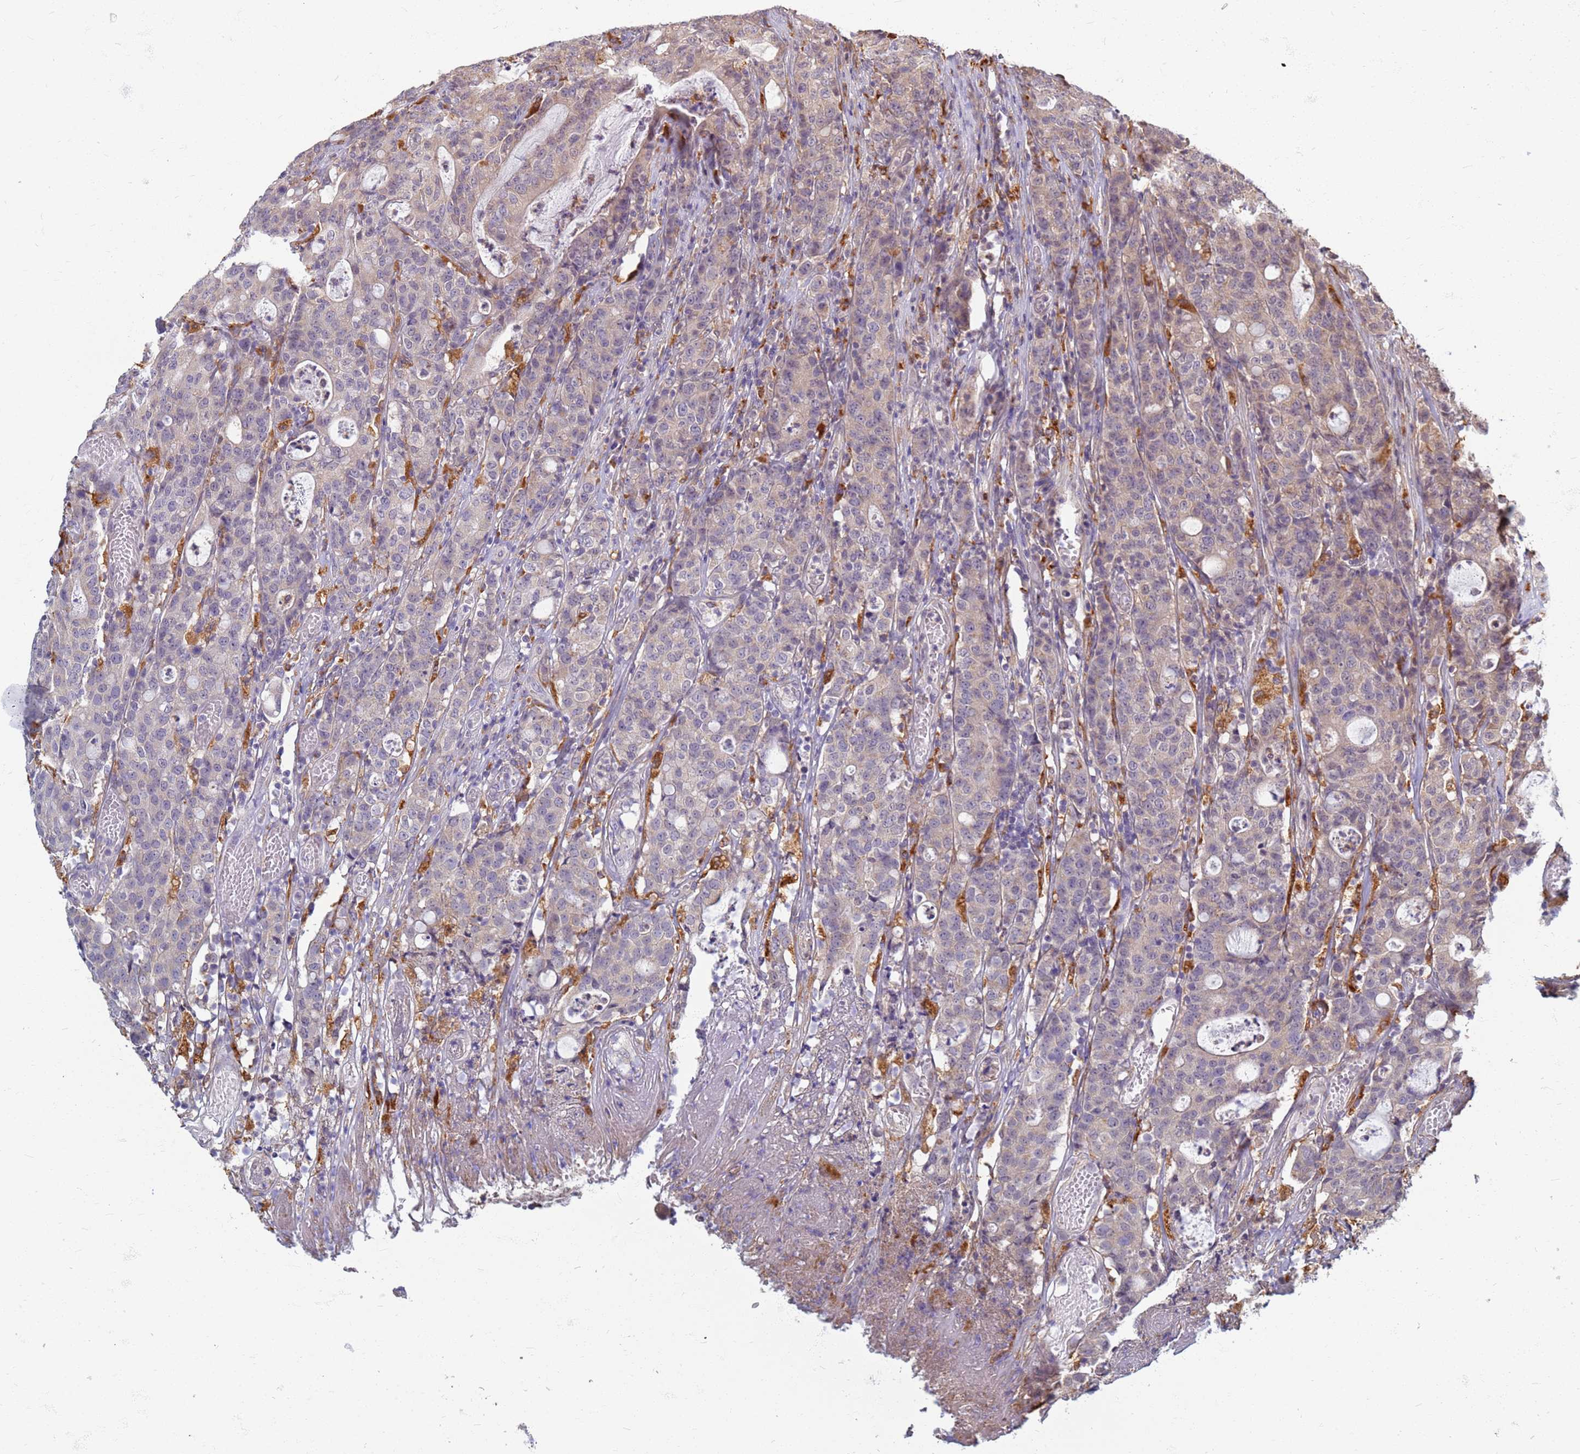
{"staining": {"intensity": "weak", "quantity": "25%-75%", "location": "cytoplasmic/membranous"}, "tissue": "colorectal cancer", "cell_type": "Tumor cells", "image_type": "cancer", "snomed": [{"axis": "morphology", "description": "Adenocarcinoma, NOS"}, {"axis": "topography", "description": "Colon"}], "caption": "Protein expression analysis of human colorectal adenocarcinoma reveals weak cytoplasmic/membranous positivity in about 25%-75% of tumor cells.", "gene": "ATP6V1E1", "patient": {"sex": "male", "age": 83}}